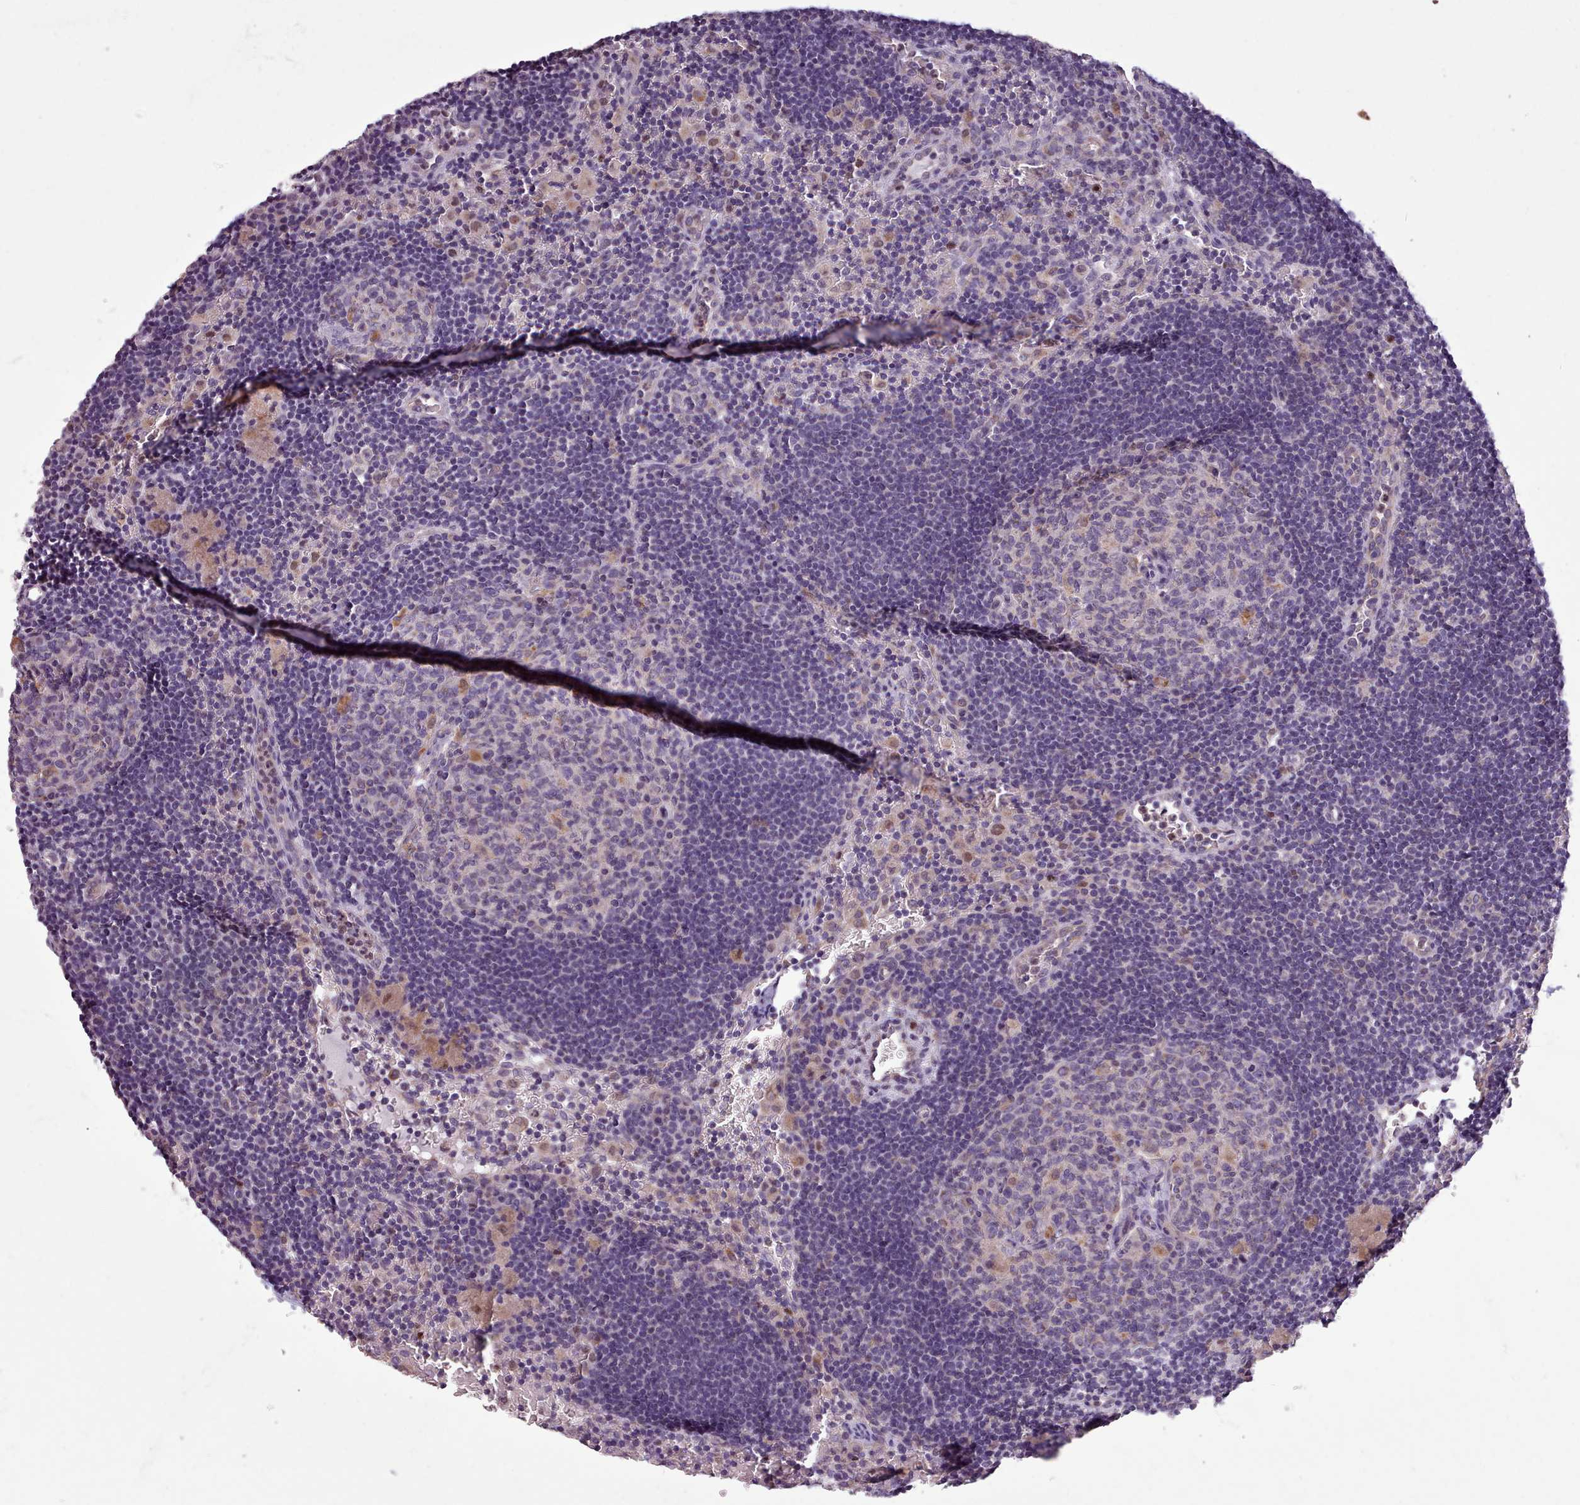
{"staining": {"intensity": "weak", "quantity": "<25%", "location": "cytoplasmic/membranous"}, "tissue": "lymph node", "cell_type": "Germinal center cells", "image_type": "normal", "snomed": [{"axis": "morphology", "description": "Normal tissue, NOS"}, {"axis": "topography", "description": "Lymph node"}], "caption": "Immunohistochemistry histopathology image of normal lymph node: human lymph node stained with DAB demonstrates no significant protein staining in germinal center cells. (Stains: DAB (3,3'-diaminobenzidine) immunohistochemistry with hematoxylin counter stain, Microscopy: brightfield microscopy at high magnification).", "gene": "SLURP1", "patient": {"sex": "male", "age": 62}}